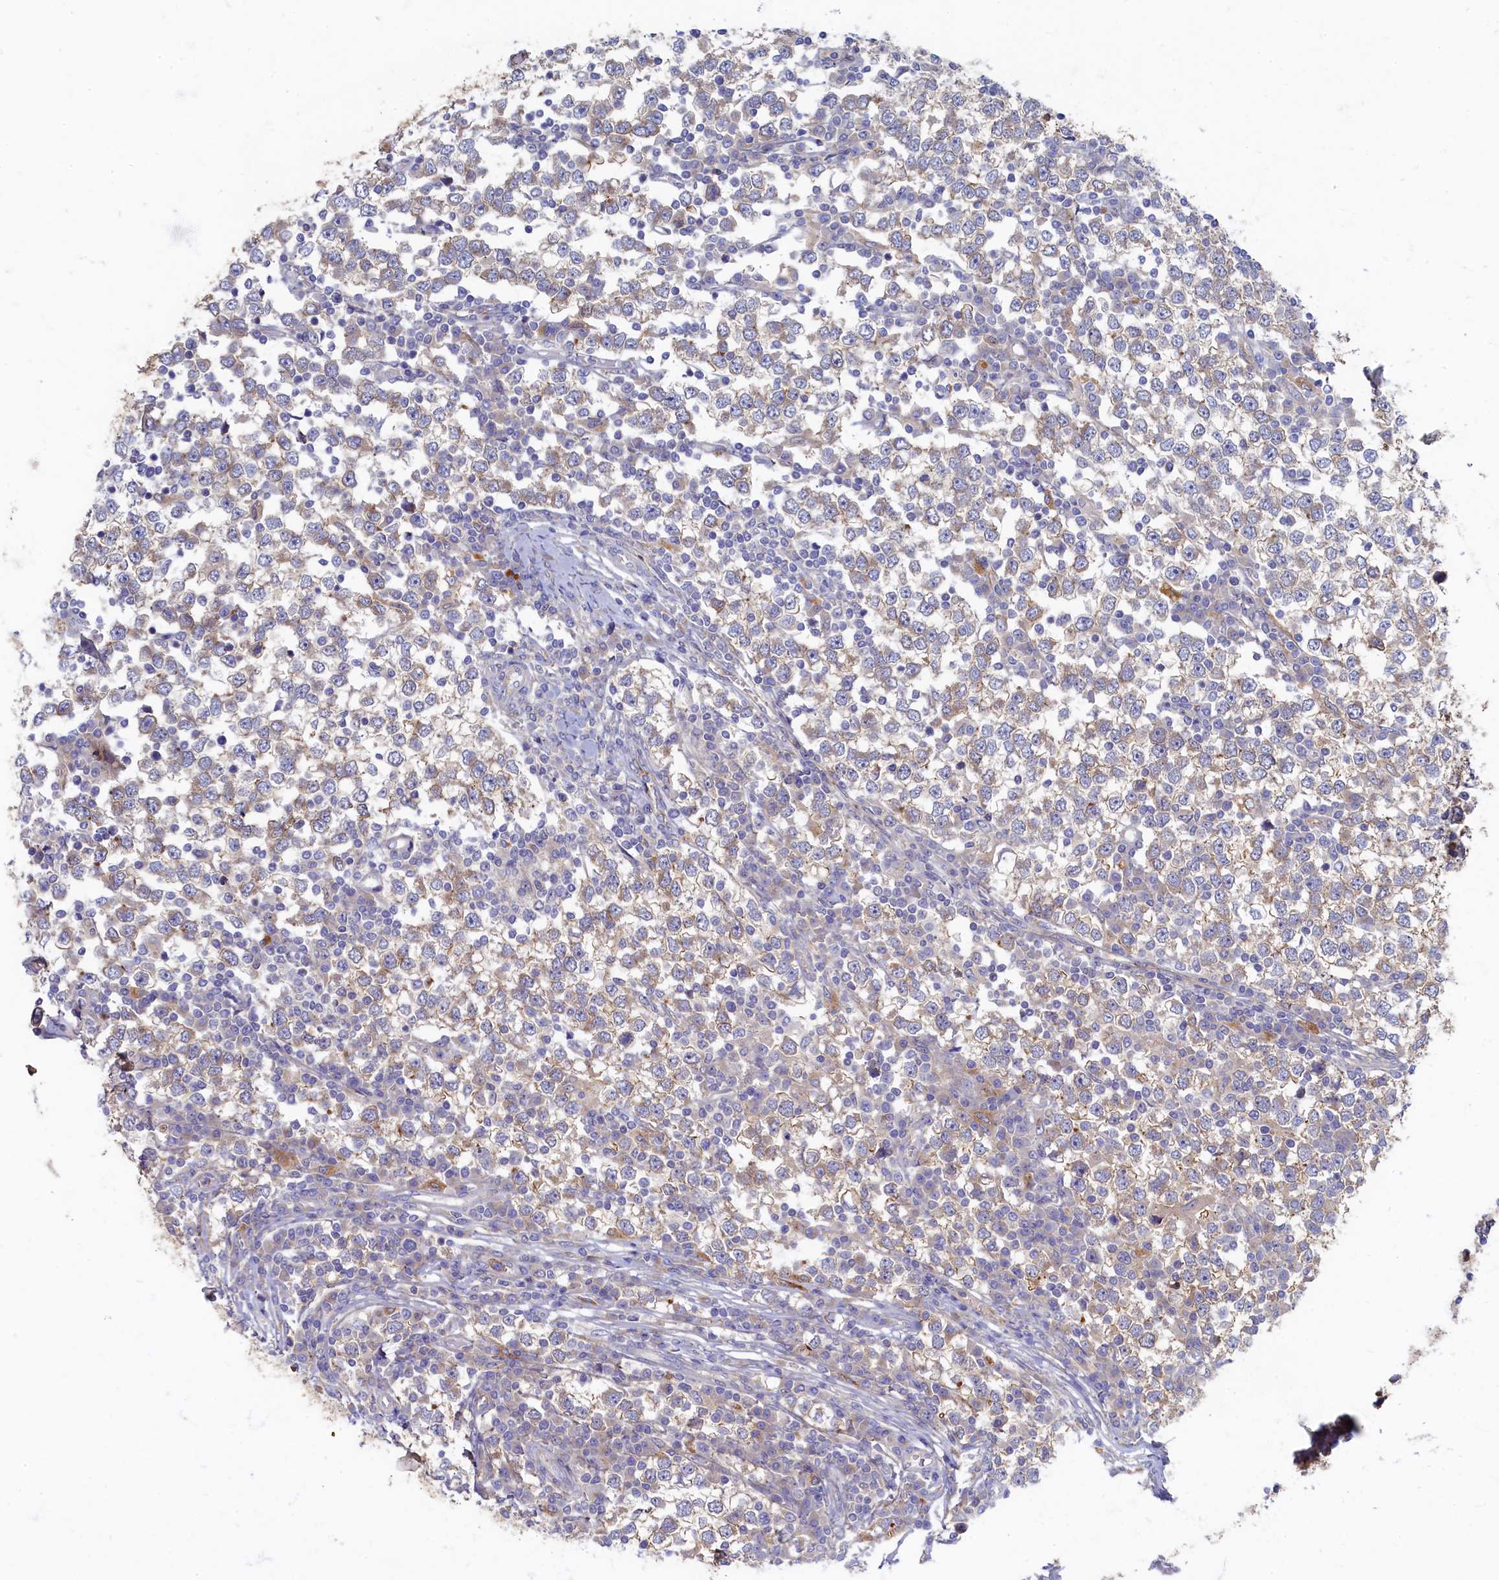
{"staining": {"intensity": "moderate", "quantity": "<25%", "location": "cytoplasmic/membranous"}, "tissue": "testis cancer", "cell_type": "Tumor cells", "image_type": "cancer", "snomed": [{"axis": "morphology", "description": "Seminoma, NOS"}, {"axis": "topography", "description": "Testis"}], "caption": "Protein expression analysis of human testis seminoma reveals moderate cytoplasmic/membranous staining in approximately <25% of tumor cells.", "gene": "PSMG2", "patient": {"sex": "male", "age": 65}}